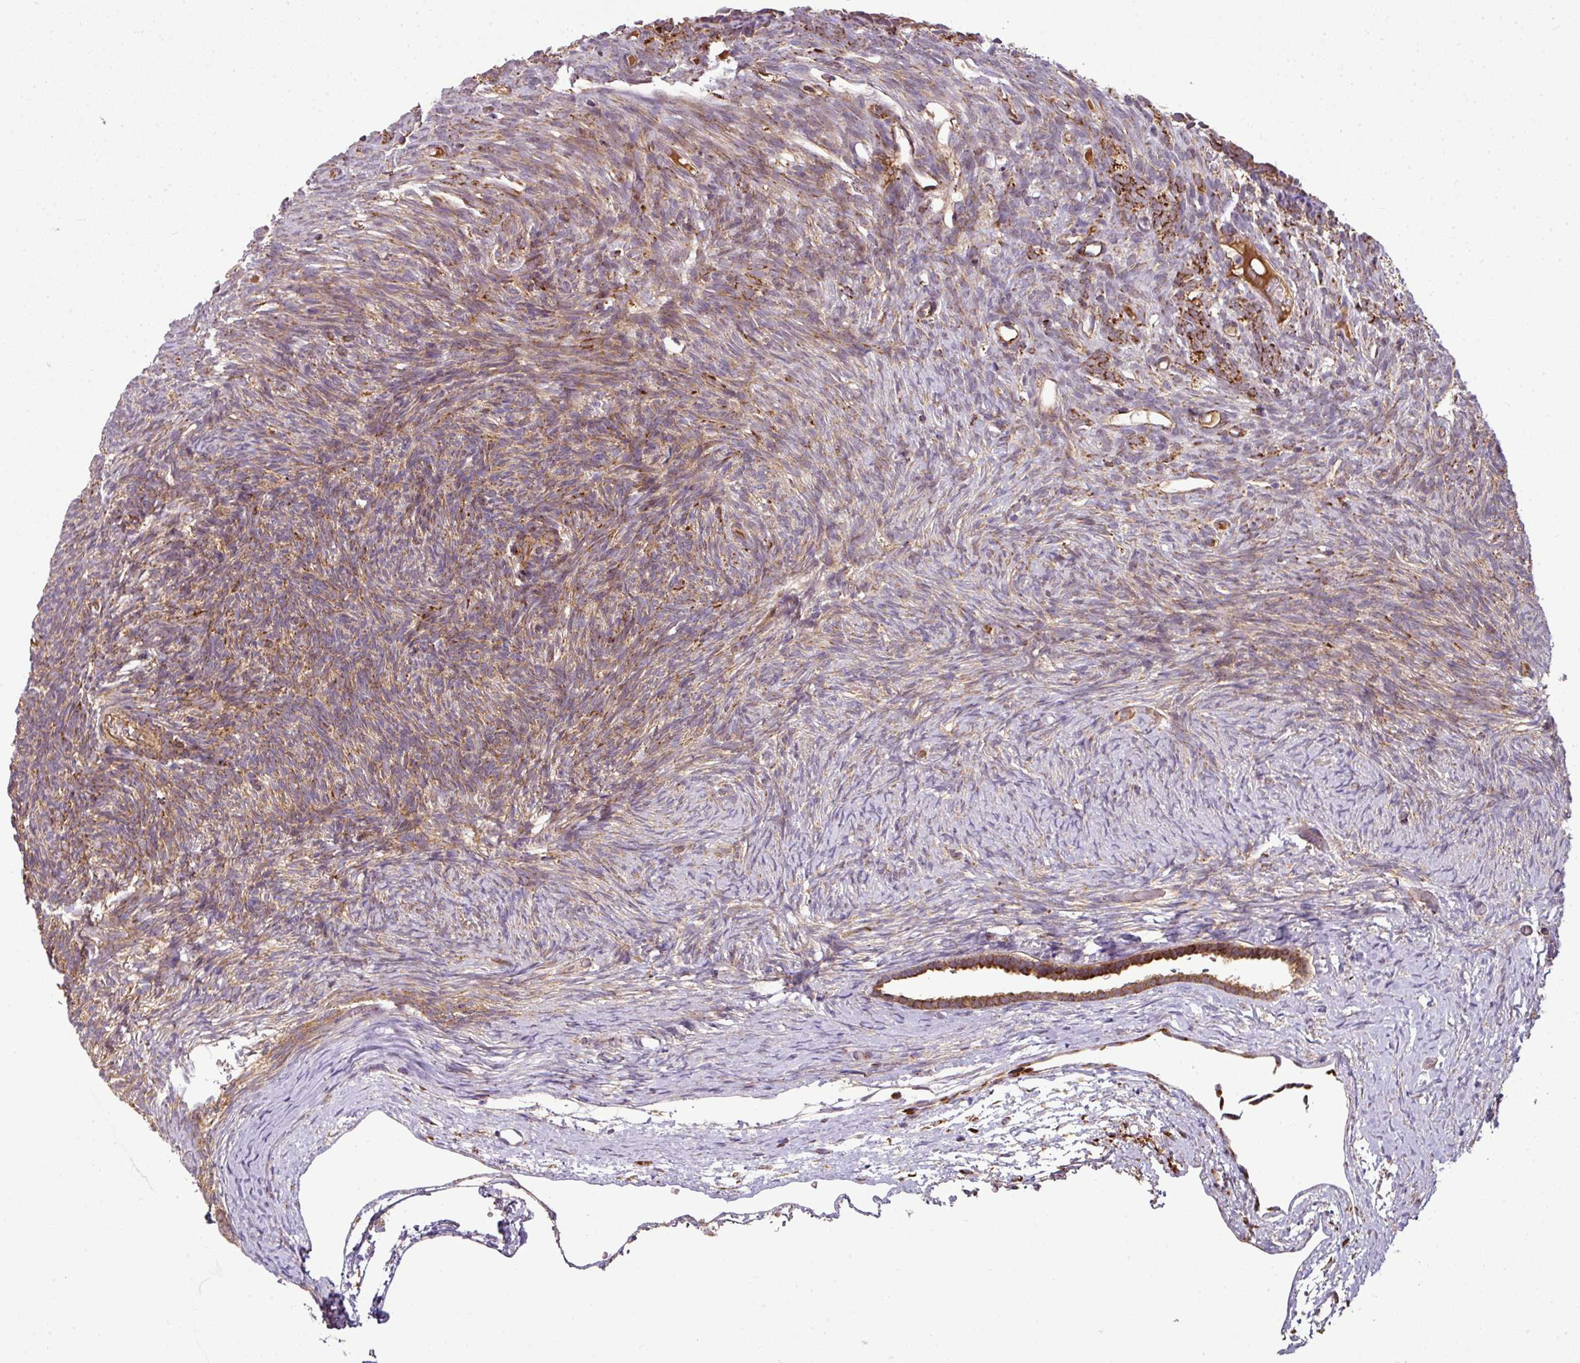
{"staining": {"intensity": "moderate", "quantity": ">75%", "location": "cytoplasmic/membranous"}, "tissue": "ovary", "cell_type": "Follicle cells", "image_type": "normal", "snomed": [{"axis": "morphology", "description": "Normal tissue, NOS"}, {"axis": "topography", "description": "Ovary"}], "caption": "Ovary stained with DAB (3,3'-diaminobenzidine) IHC exhibits medium levels of moderate cytoplasmic/membranous expression in approximately >75% of follicle cells.", "gene": "PRELID3B", "patient": {"sex": "female", "age": 39}}